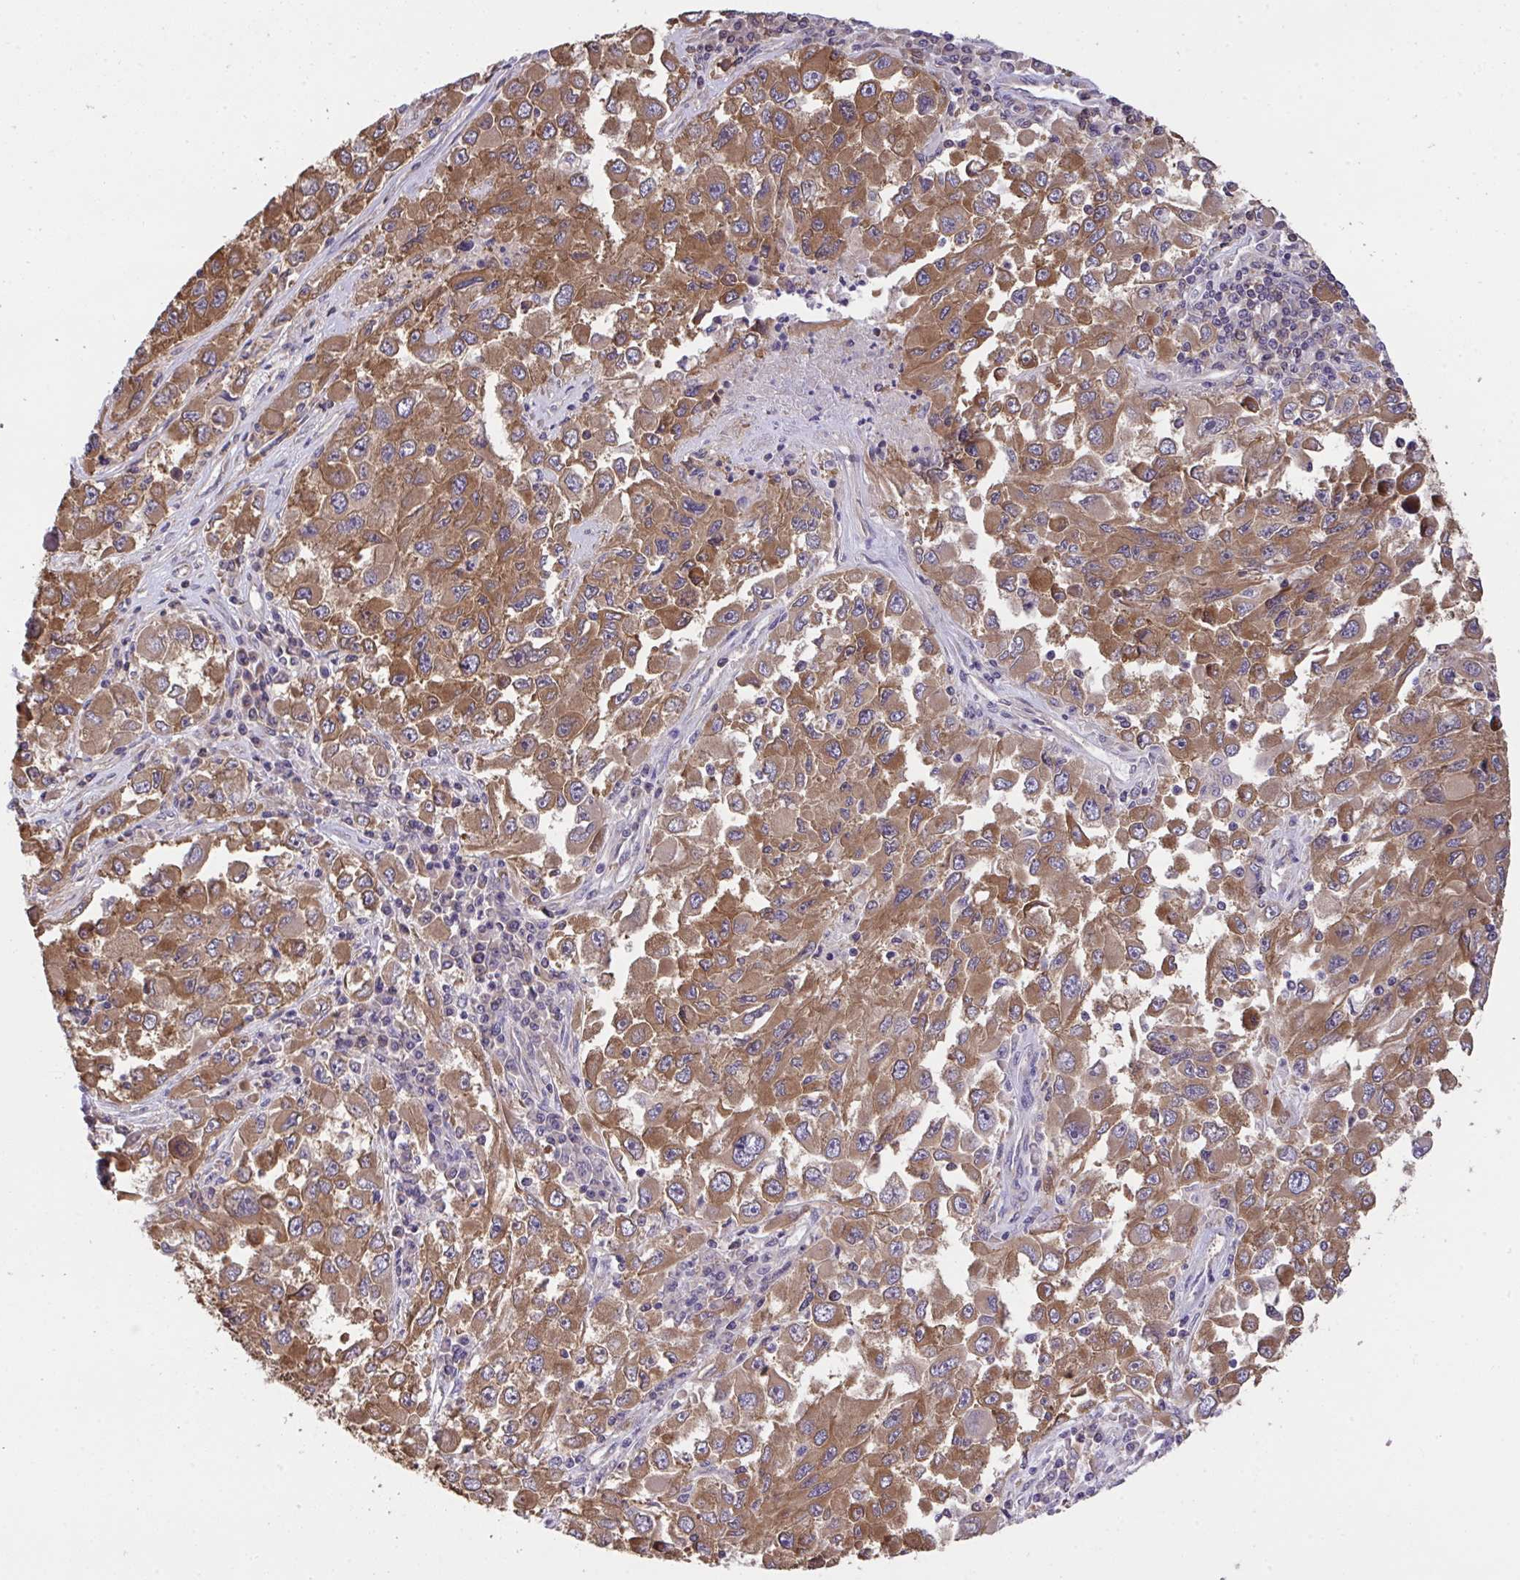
{"staining": {"intensity": "moderate", "quantity": ">75%", "location": "cytoplasmic/membranous"}, "tissue": "melanoma", "cell_type": "Tumor cells", "image_type": "cancer", "snomed": [{"axis": "morphology", "description": "Malignant melanoma, Metastatic site"}, {"axis": "topography", "description": "Lymph node"}], "caption": "A high-resolution histopathology image shows immunohistochemistry (IHC) staining of melanoma, which shows moderate cytoplasmic/membranous staining in about >75% of tumor cells.", "gene": "C12orf57", "patient": {"sex": "female", "age": 67}}